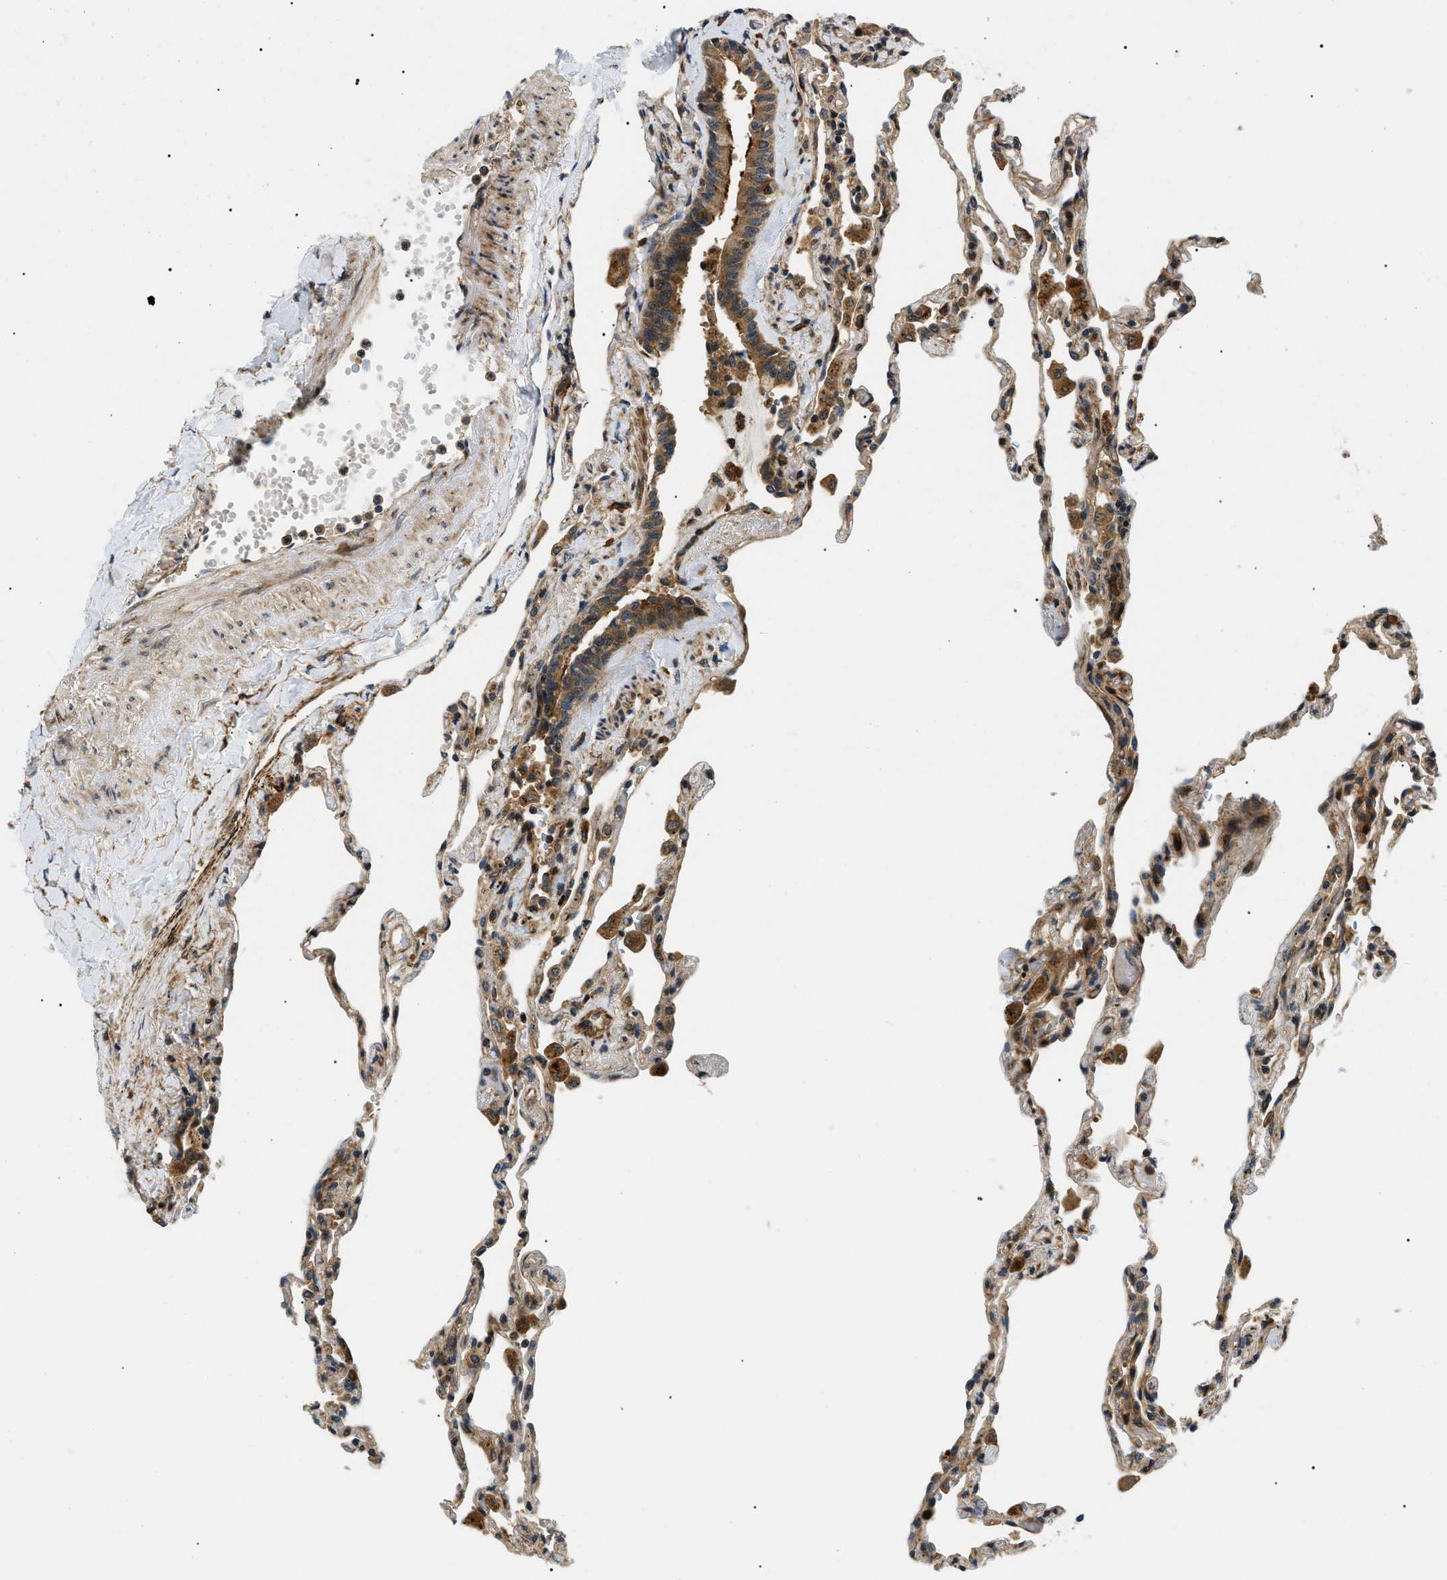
{"staining": {"intensity": "moderate", "quantity": "25%-75%", "location": "cytoplasmic/membranous"}, "tissue": "lung", "cell_type": "Alveolar cells", "image_type": "normal", "snomed": [{"axis": "morphology", "description": "Normal tissue, NOS"}, {"axis": "topography", "description": "Lung"}], "caption": "Protein expression analysis of normal lung reveals moderate cytoplasmic/membranous expression in approximately 25%-75% of alveolar cells. The staining was performed using DAB, with brown indicating positive protein expression. Nuclei are stained blue with hematoxylin.", "gene": "ATP6AP1", "patient": {"sex": "male", "age": 59}}